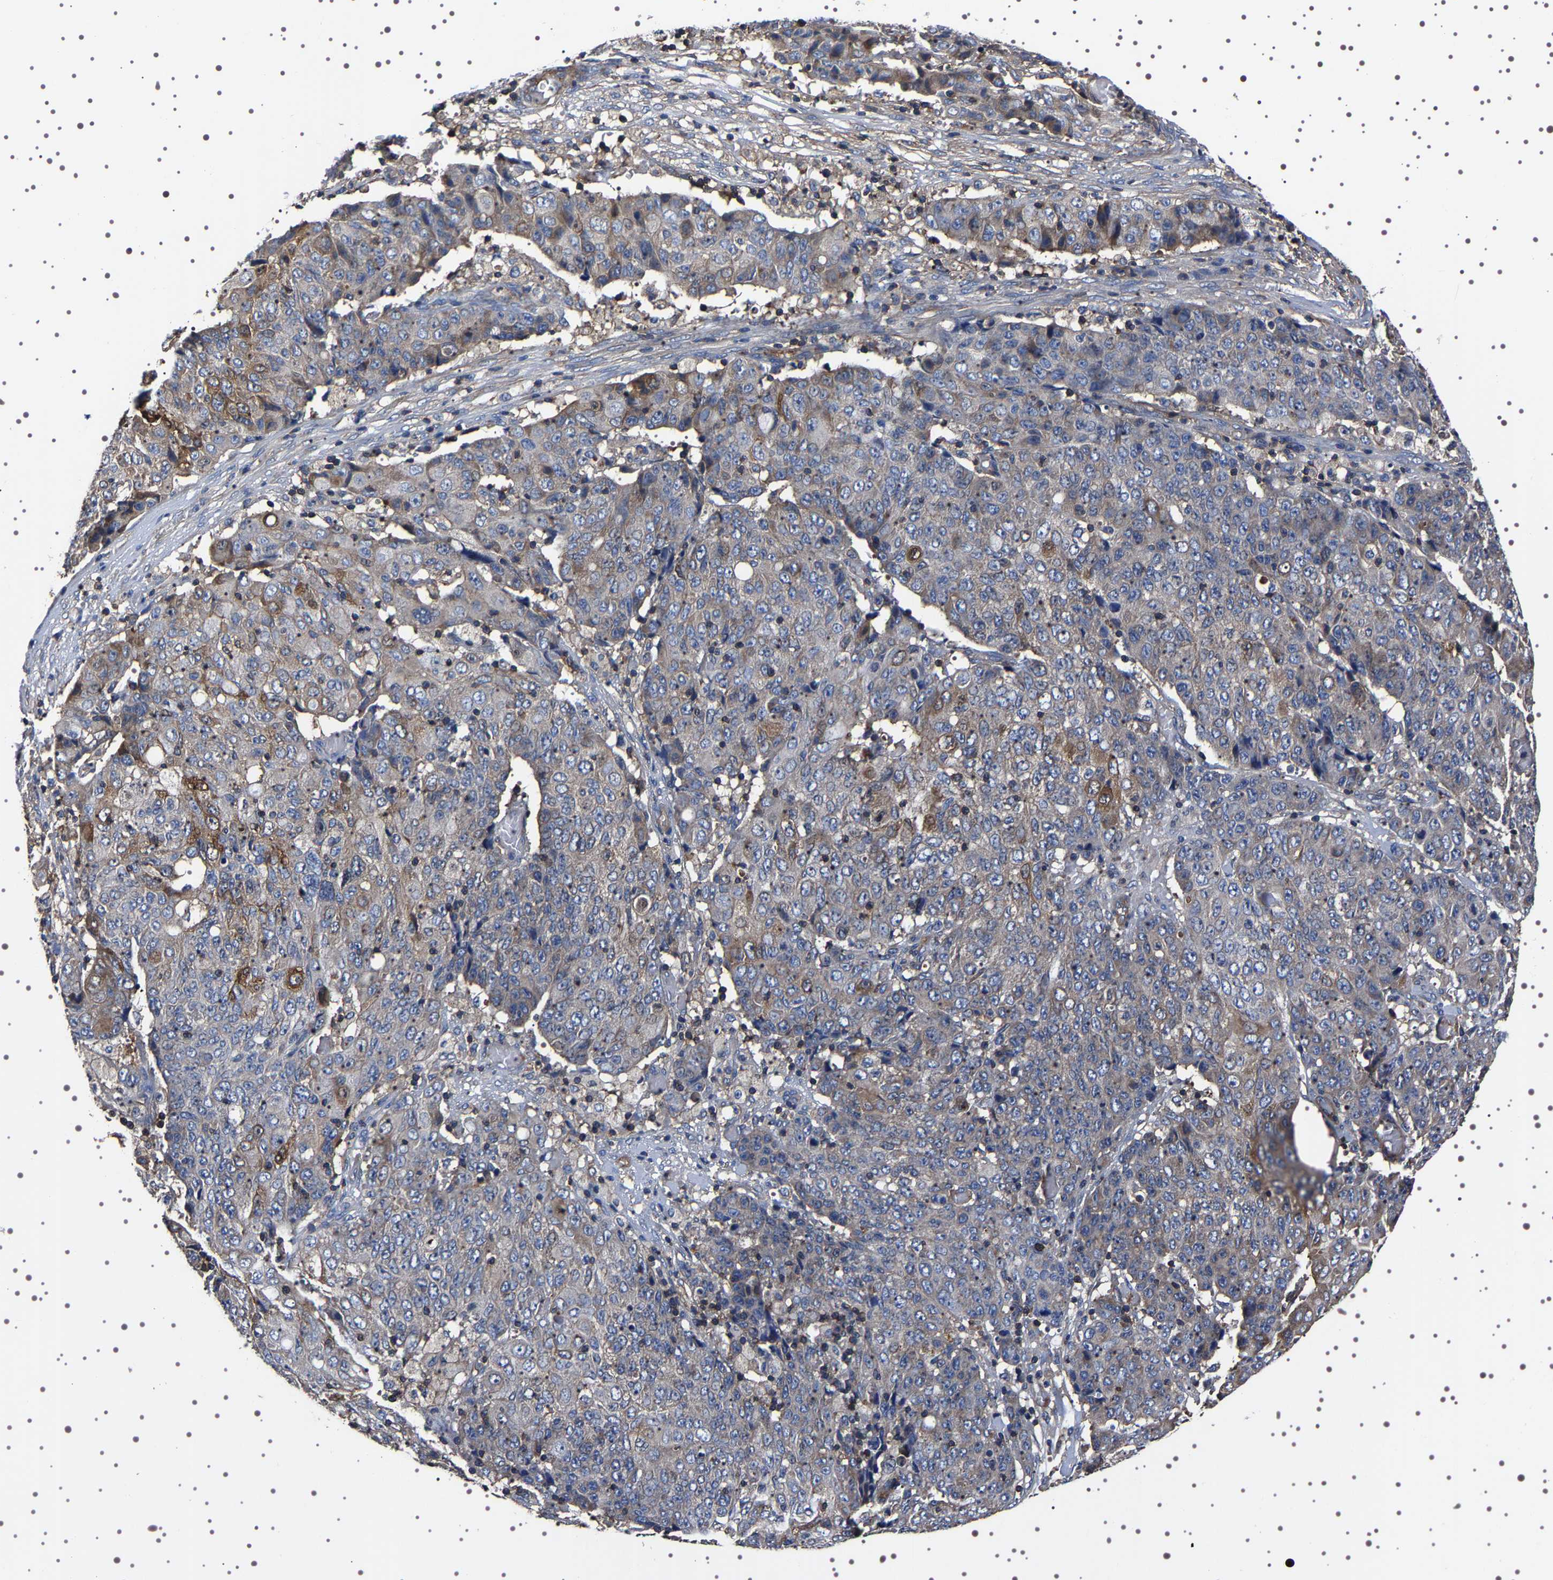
{"staining": {"intensity": "weak", "quantity": "<25%", "location": "cytoplasmic/membranous"}, "tissue": "ovarian cancer", "cell_type": "Tumor cells", "image_type": "cancer", "snomed": [{"axis": "morphology", "description": "Carcinoma, endometroid"}, {"axis": "topography", "description": "Ovary"}], "caption": "A micrograph of ovarian cancer stained for a protein exhibits no brown staining in tumor cells.", "gene": "WDR1", "patient": {"sex": "female", "age": 42}}